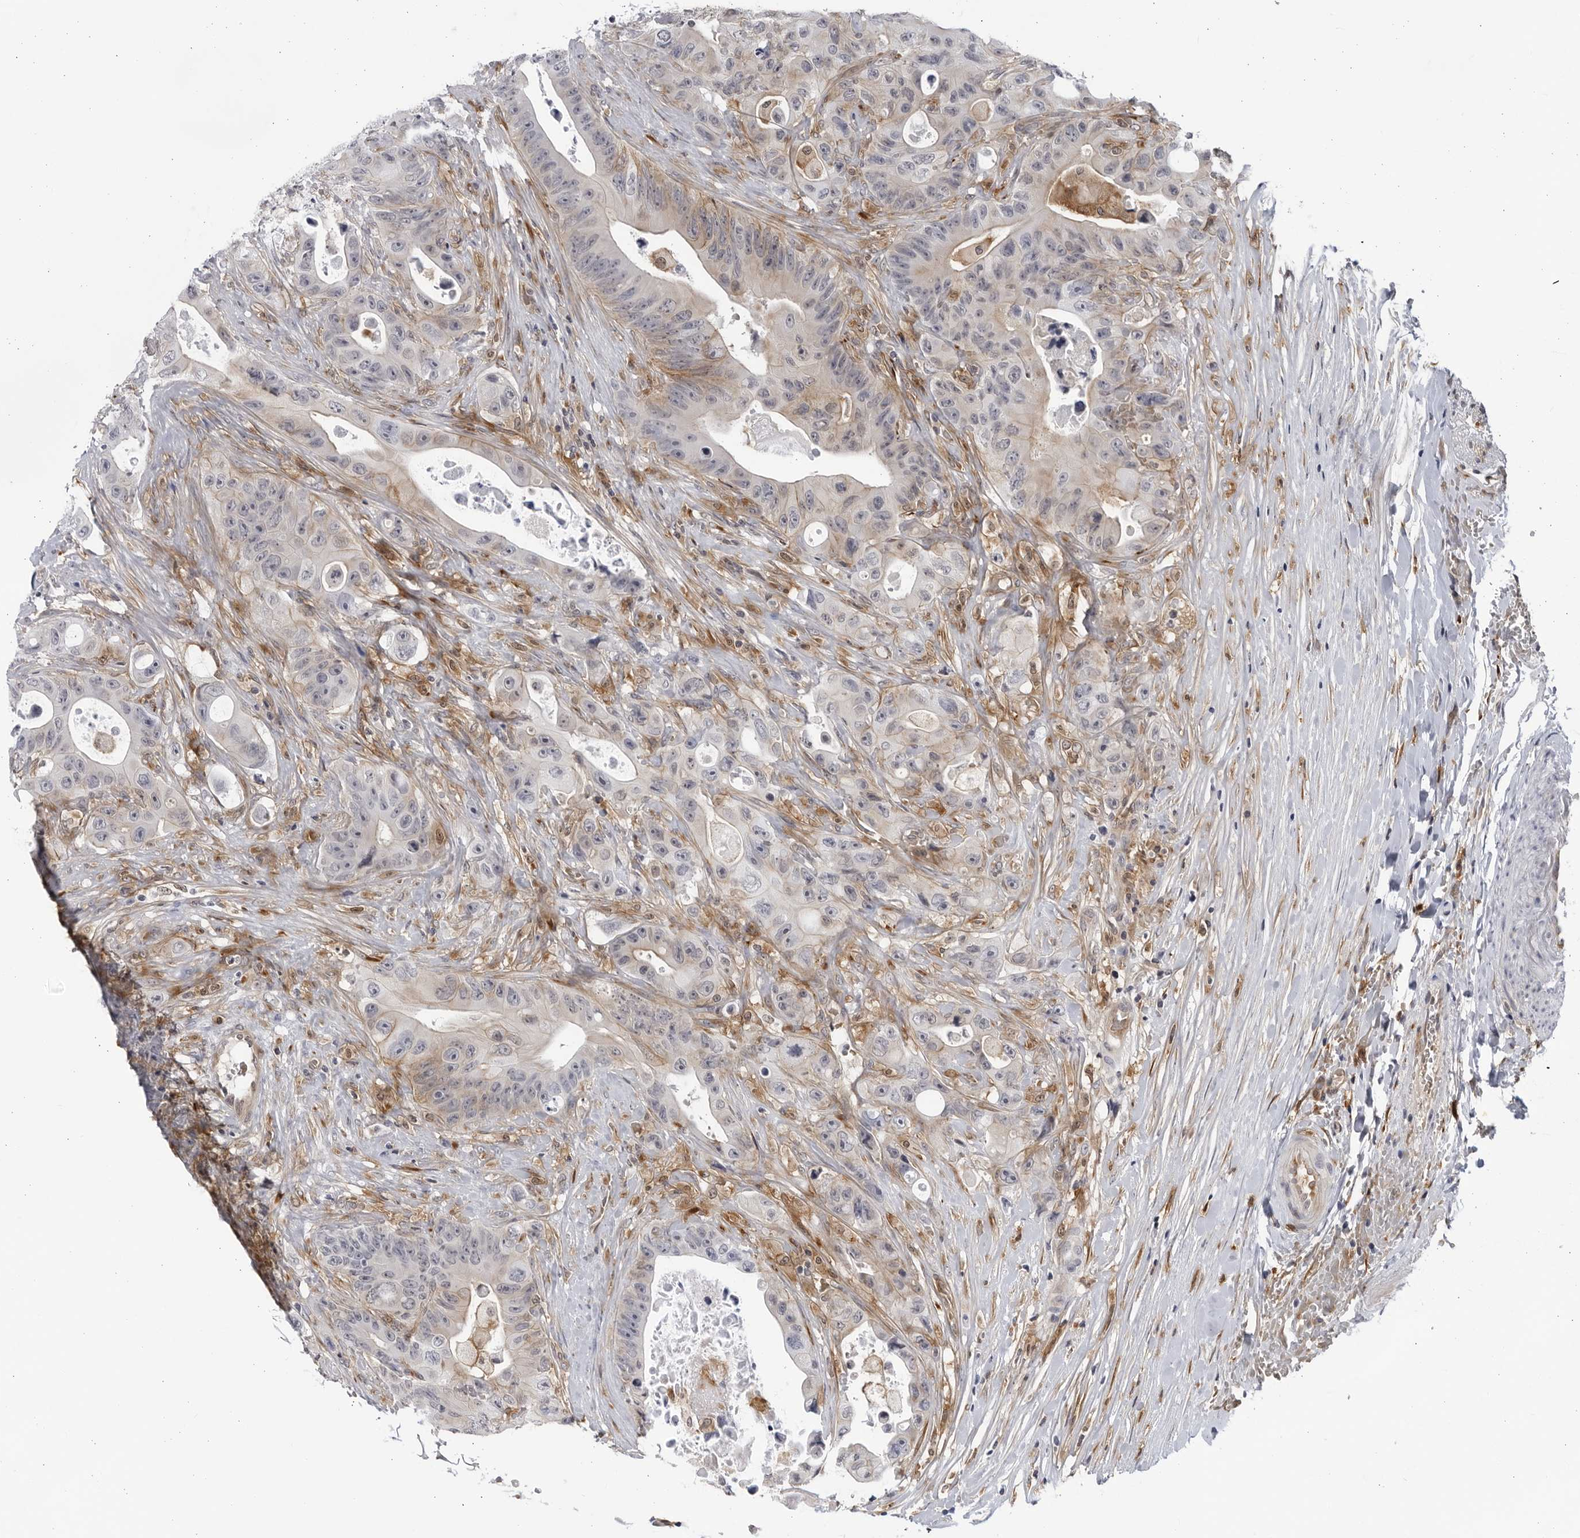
{"staining": {"intensity": "weak", "quantity": "<25%", "location": "cytoplasmic/membranous"}, "tissue": "colorectal cancer", "cell_type": "Tumor cells", "image_type": "cancer", "snomed": [{"axis": "morphology", "description": "Adenocarcinoma, NOS"}, {"axis": "topography", "description": "Colon"}], "caption": "Tumor cells show no significant positivity in colorectal cancer (adenocarcinoma).", "gene": "BMP2K", "patient": {"sex": "female", "age": 46}}